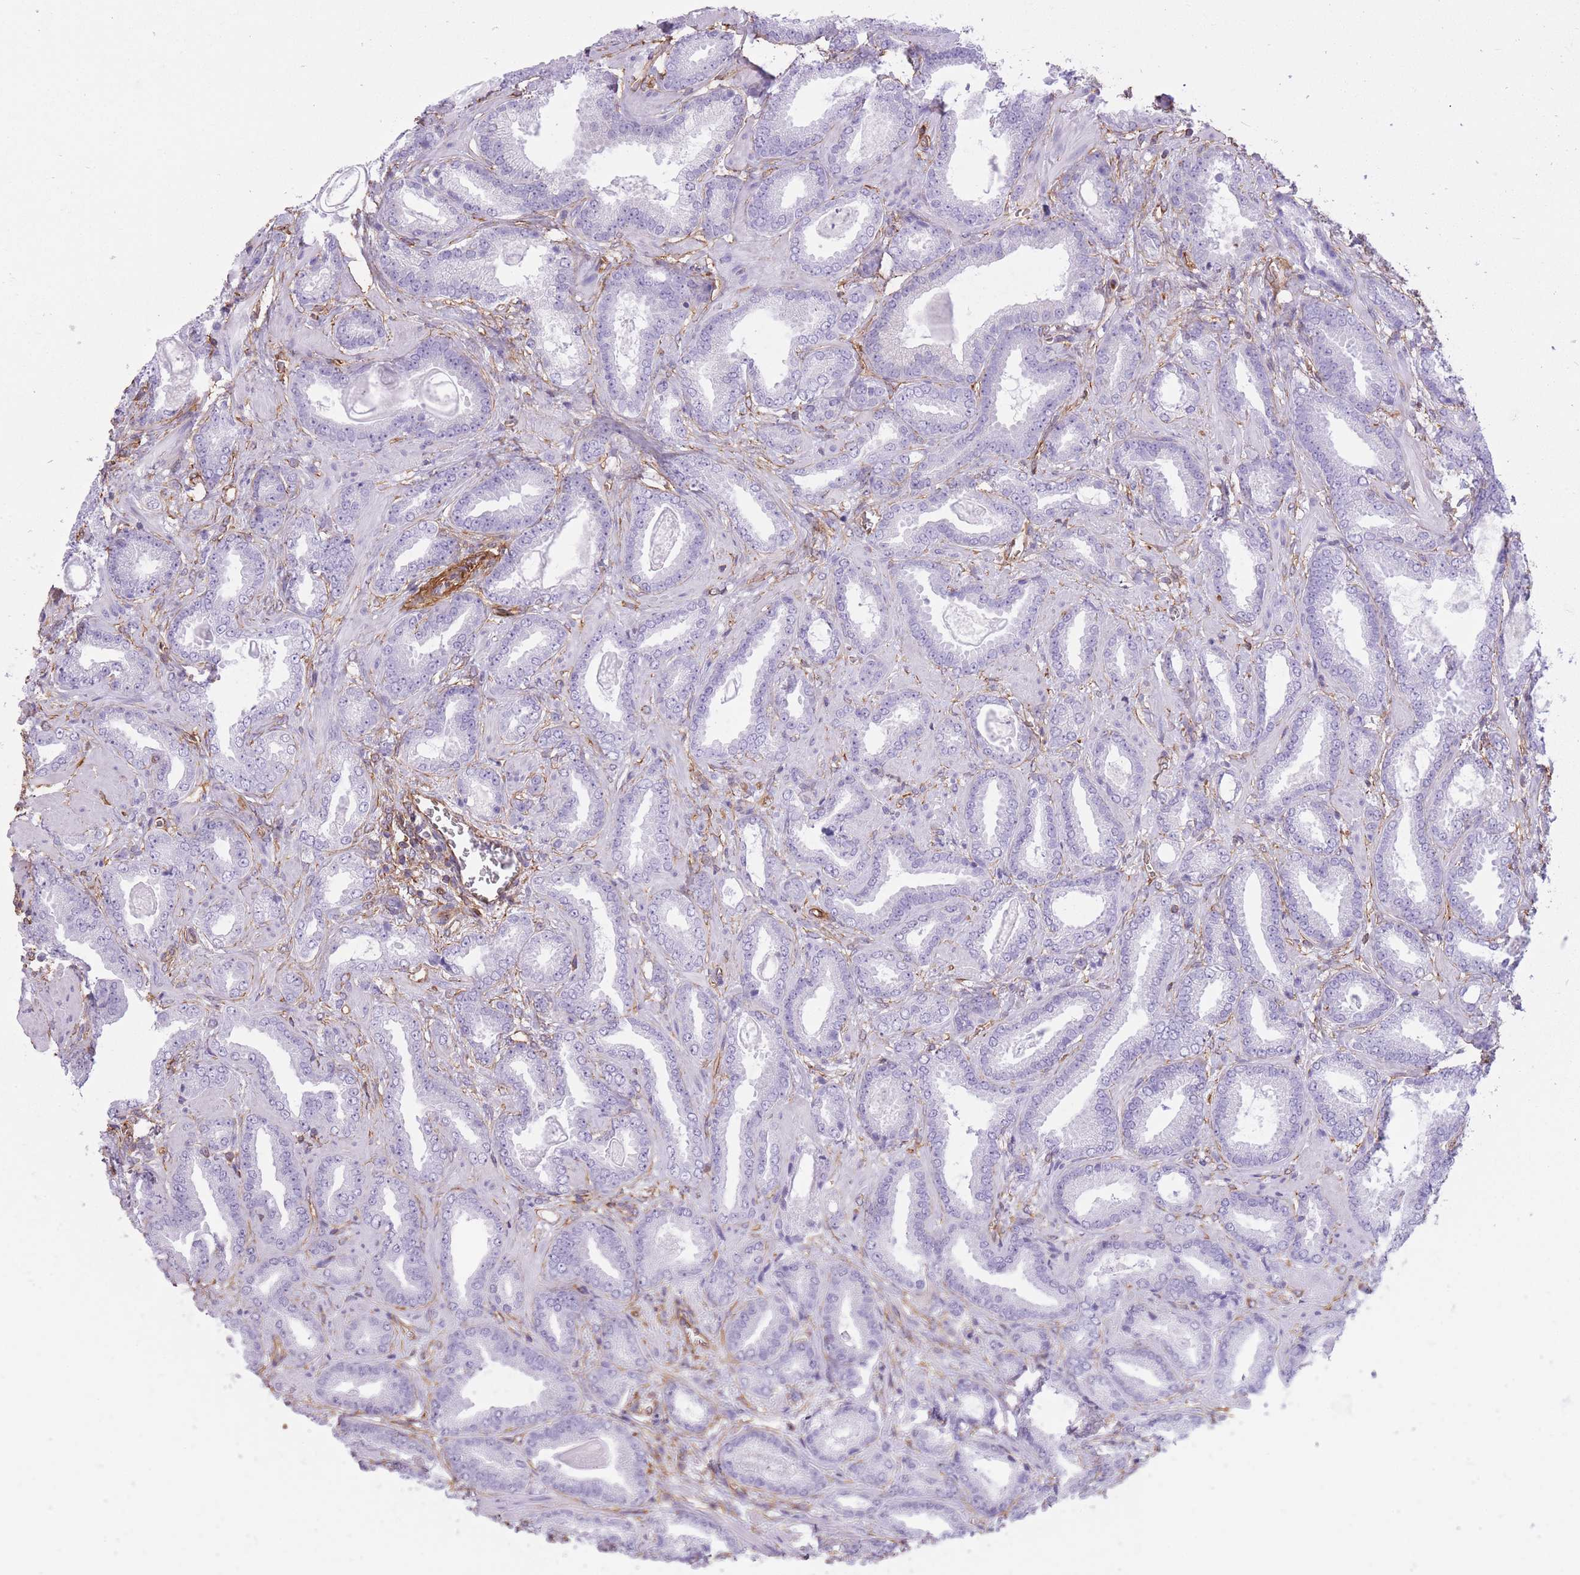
{"staining": {"intensity": "negative", "quantity": "none", "location": "none"}, "tissue": "prostate cancer", "cell_type": "Tumor cells", "image_type": "cancer", "snomed": [{"axis": "morphology", "description": "Adenocarcinoma, Low grade"}, {"axis": "topography", "description": "Prostate"}], "caption": "Immunohistochemical staining of adenocarcinoma (low-grade) (prostate) reveals no significant staining in tumor cells.", "gene": "ADD1", "patient": {"sex": "male", "age": 62}}